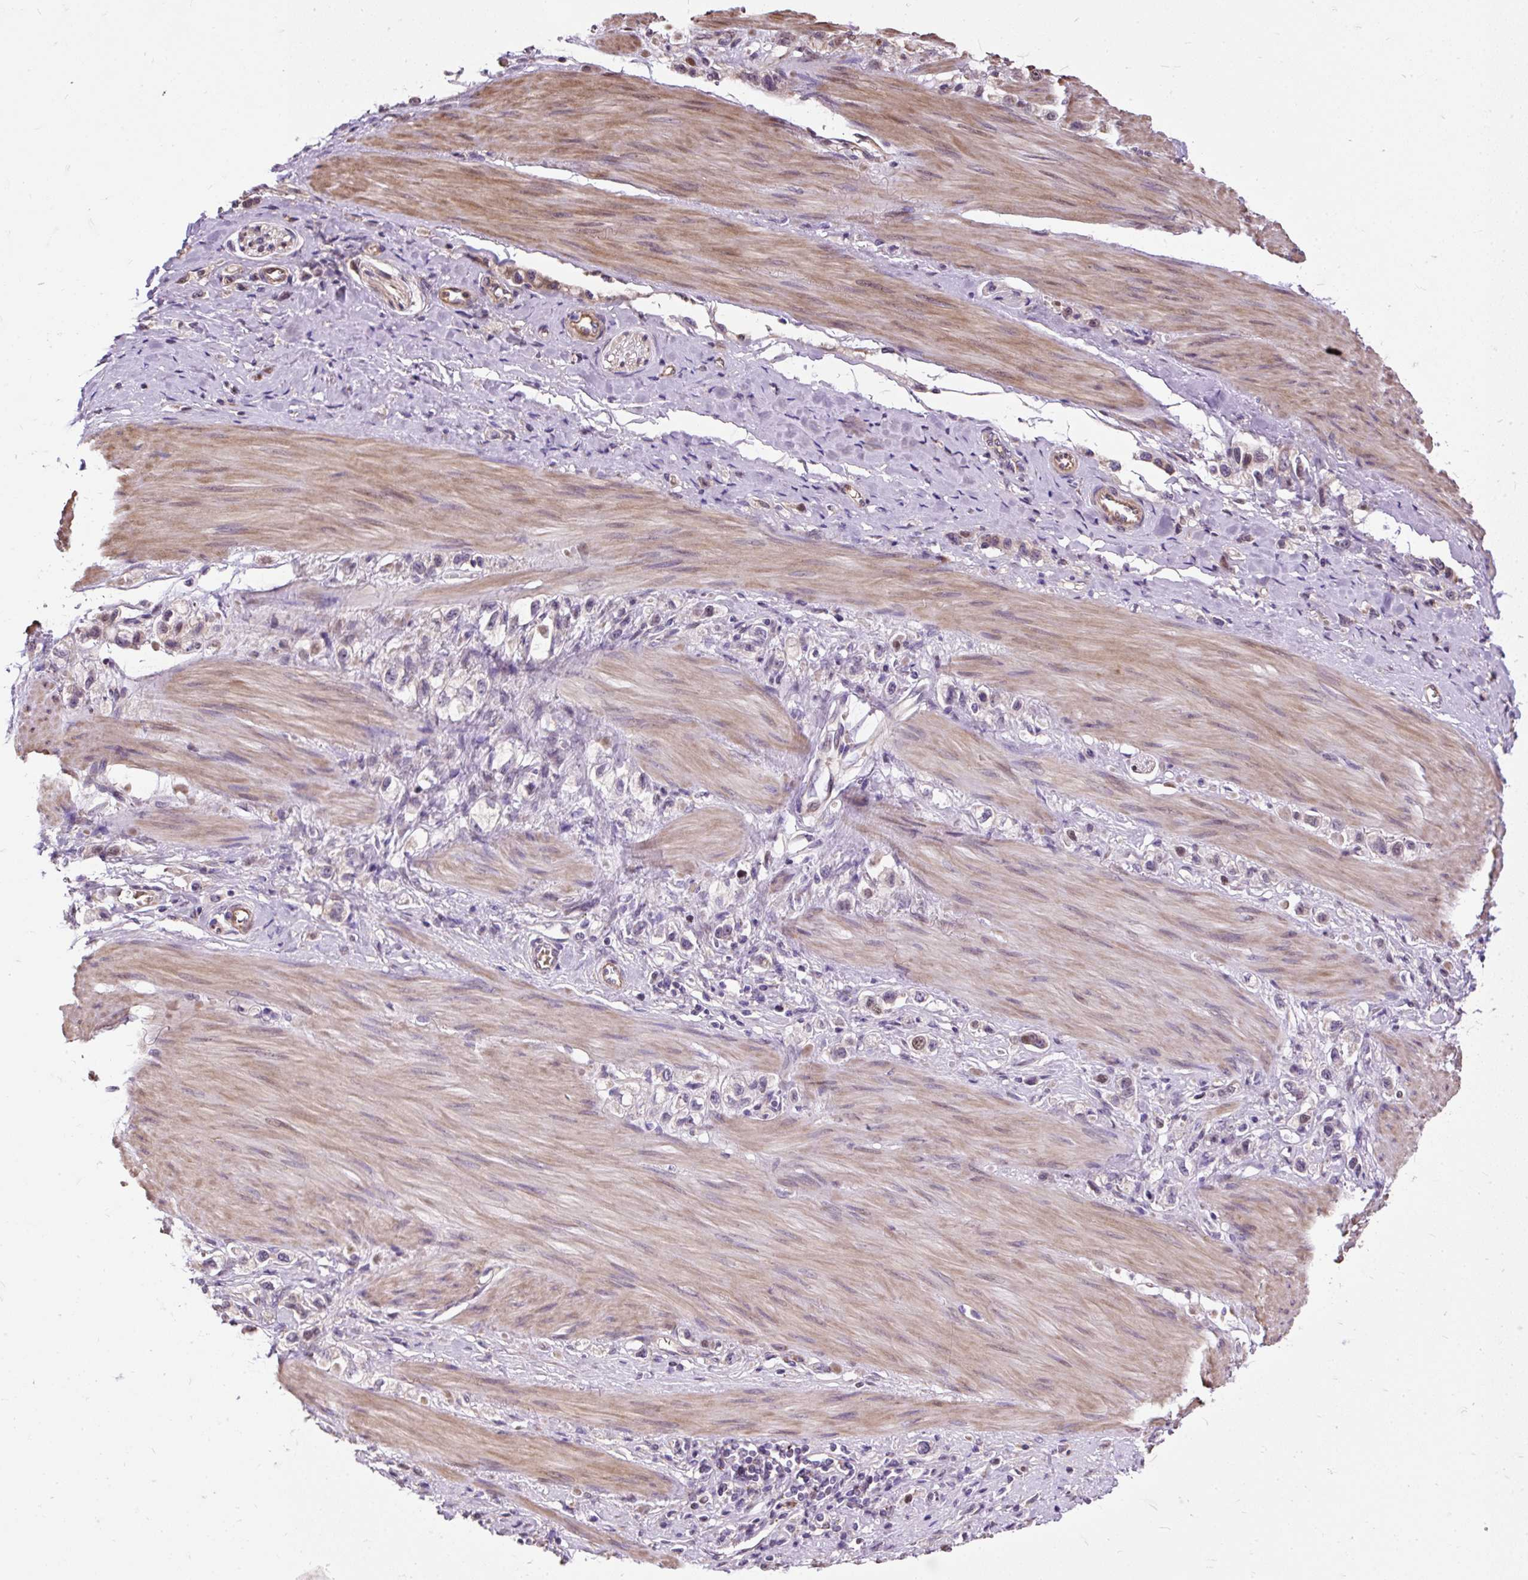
{"staining": {"intensity": "weak", "quantity": "<25%", "location": "nuclear"}, "tissue": "stomach cancer", "cell_type": "Tumor cells", "image_type": "cancer", "snomed": [{"axis": "morphology", "description": "Adenocarcinoma, NOS"}, {"axis": "topography", "description": "Stomach"}], "caption": "A histopathology image of human adenocarcinoma (stomach) is negative for staining in tumor cells.", "gene": "PUS7L", "patient": {"sex": "female", "age": 65}}